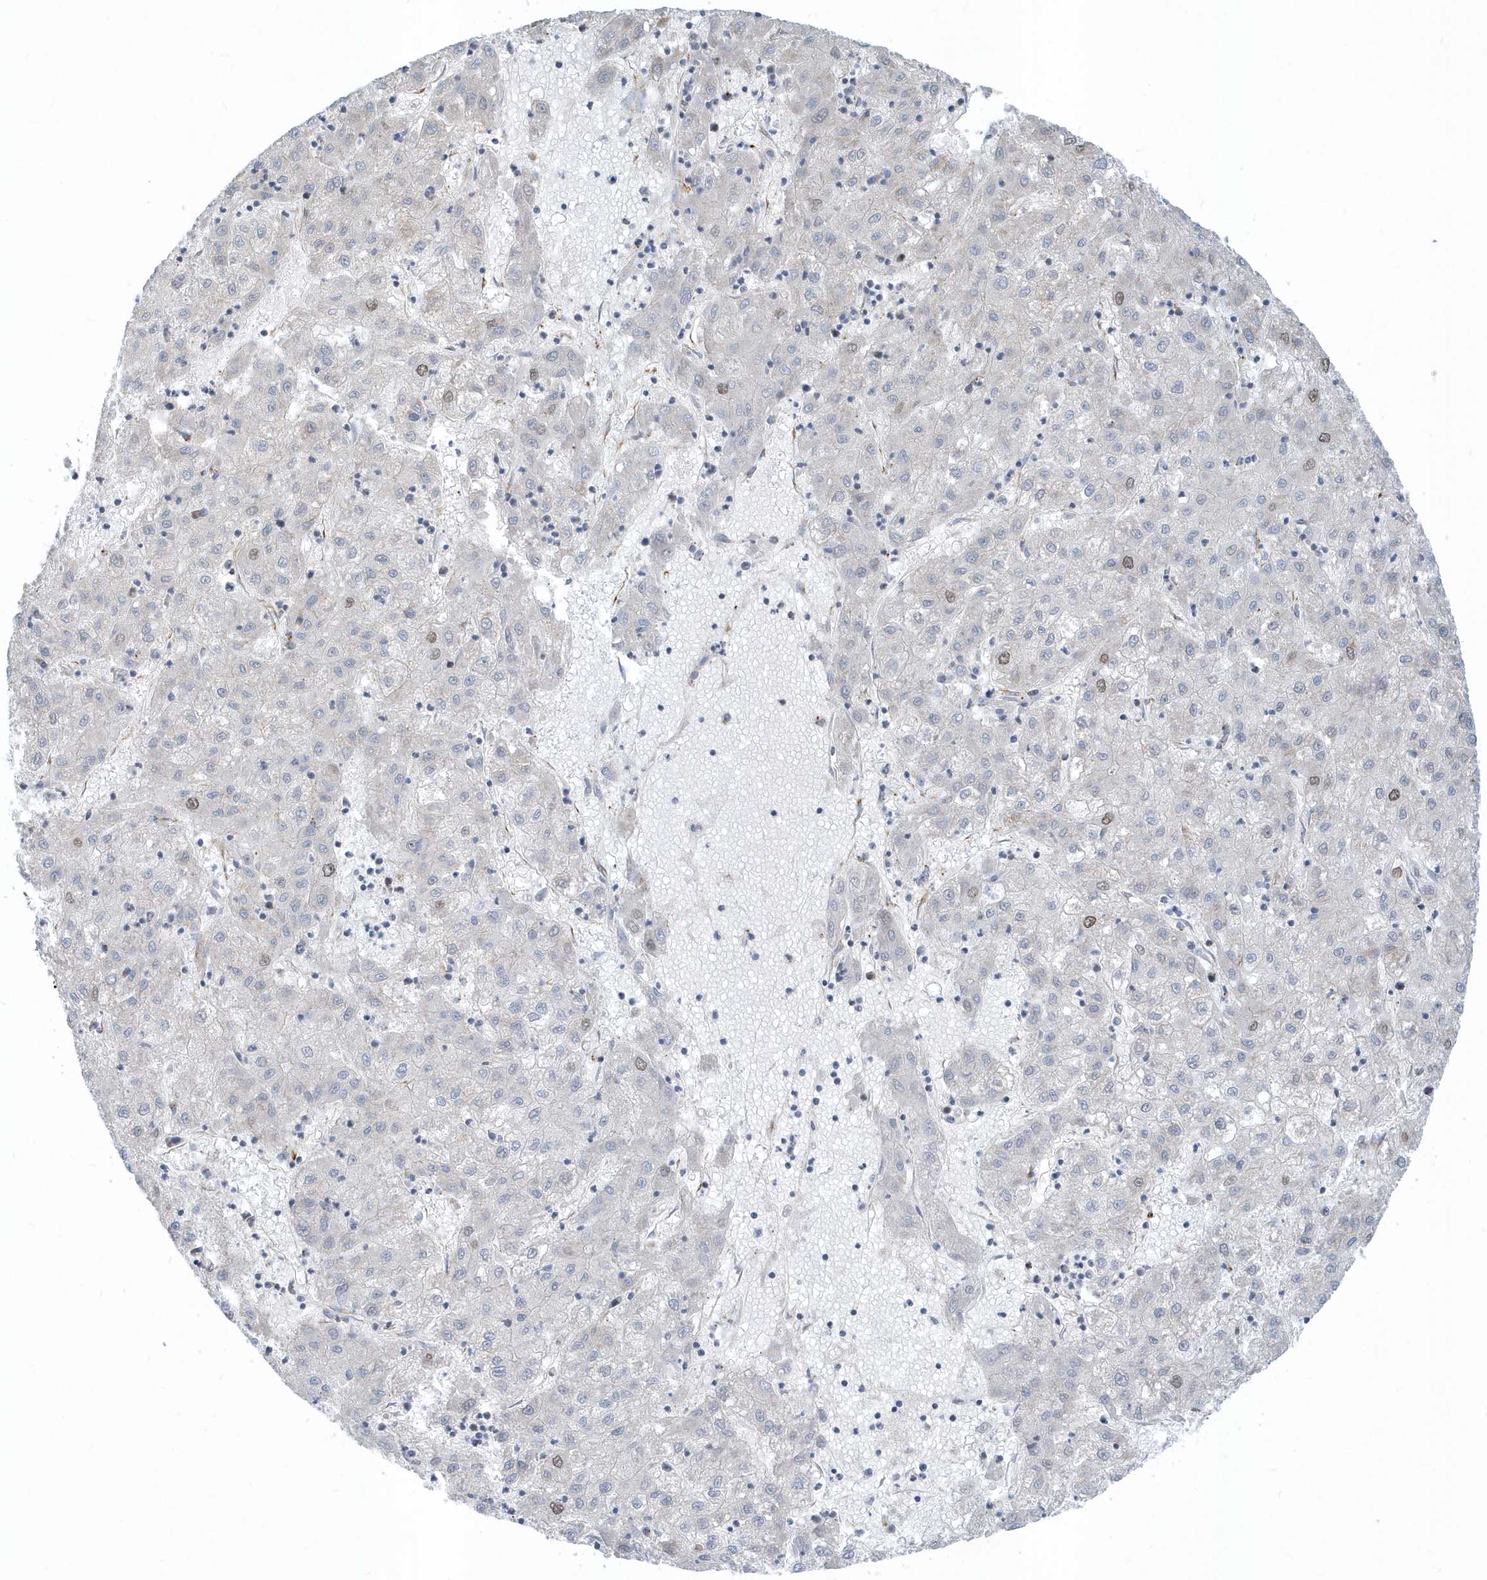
{"staining": {"intensity": "negative", "quantity": "none", "location": "none"}, "tissue": "liver cancer", "cell_type": "Tumor cells", "image_type": "cancer", "snomed": [{"axis": "morphology", "description": "Carcinoma, Hepatocellular, NOS"}, {"axis": "topography", "description": "Liver"}], "caption": "Tumor cells are negative for protein expression in human hepatocellular carcinoma (liver). (IHC, brightfield microscopy, high magnification).", "gene": "HRH4", "patient": {"sex": "male", "age": 72}}